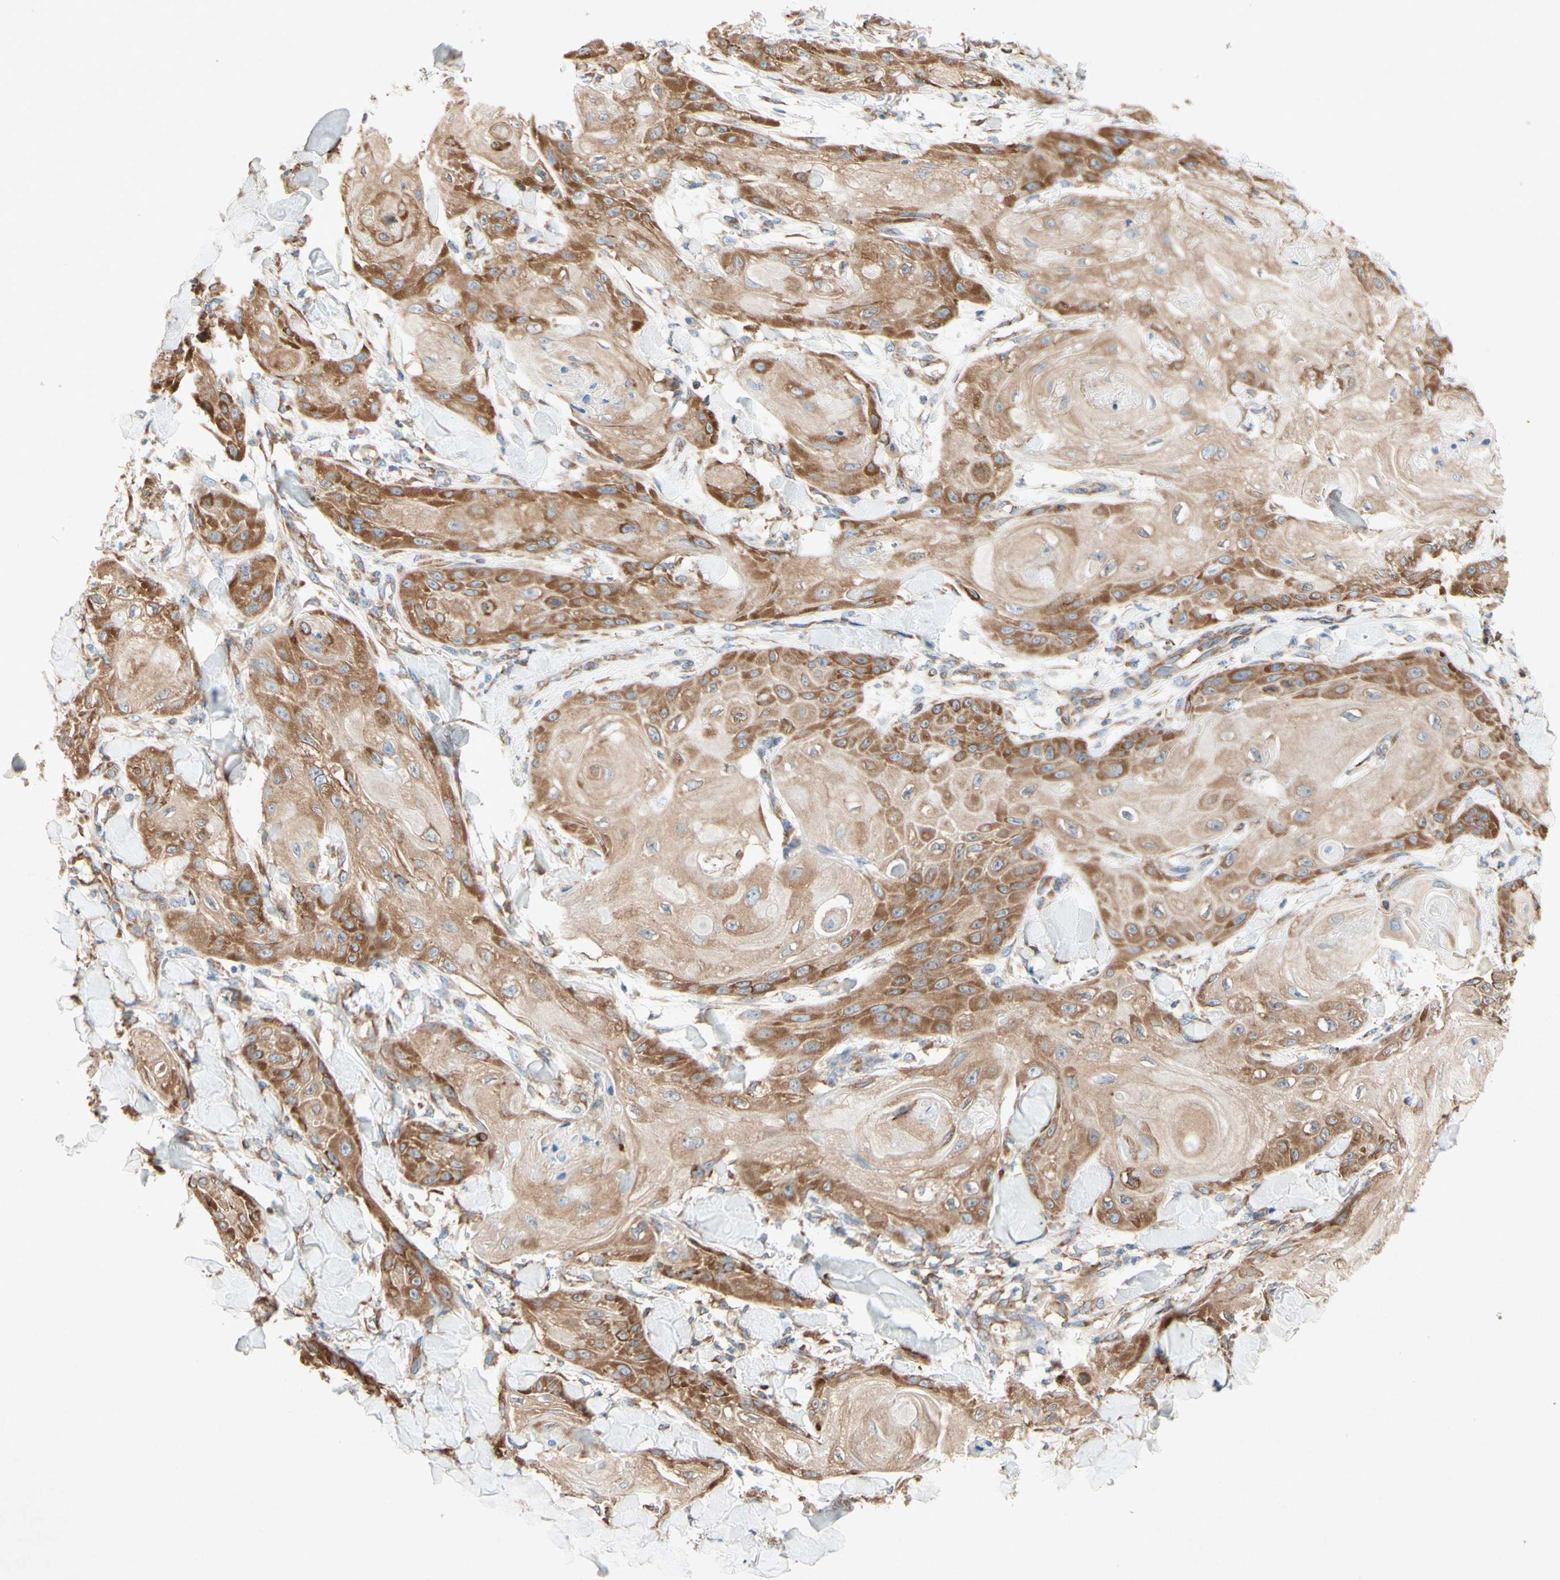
{"staining": {"intensity": "moderate", "quantity": ">75%", "location": "cytoplasmic/membranous"}, "tissue": "skin cancer", "cell_type": "Tumor cells", "image_type": "cancer", "snomed": [{"axis": "morphology", "description": "Squamous cell carcinoma, NOS"}, {"axis": "topography", "description": "Skin"}], "caption": "IHC staining of skin squamous cell carcinoma, which exhibits medium levels of moderate cytoplasmic/membranous staining in approximately >75% of tumor cells indicating moderate cytoplasmic/membranous protein positivity. The staining was performed using DAB (brown) for protein detection and nuclei were counterstained in hematoxylin (blue).", "gene": "PABPC1", "patient": {"sex": "male", "age": 74}}